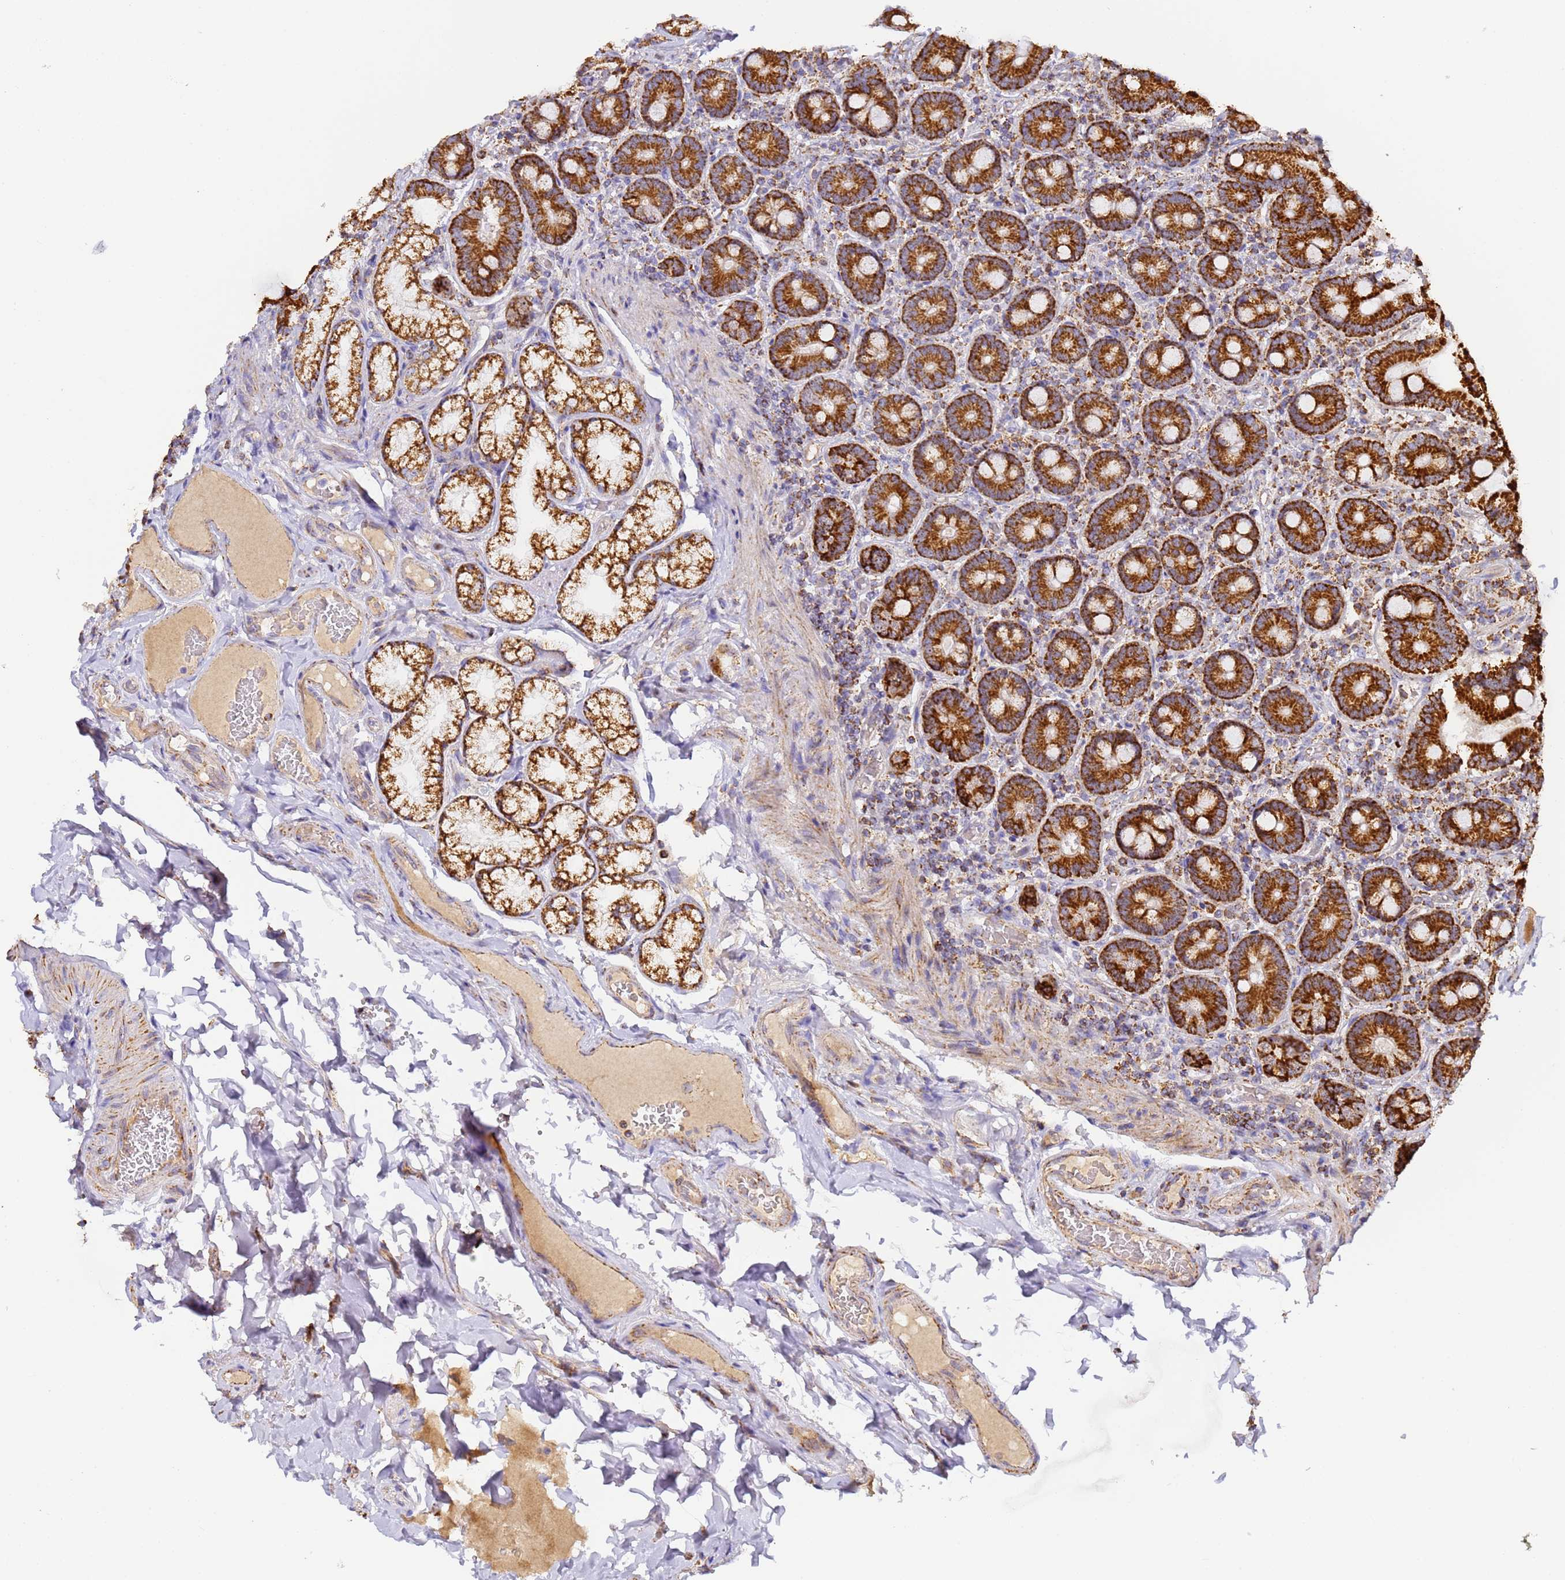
{"staining": {"intensity": "strong", "quantity": ">75%", "location": "cytoplasmic/membranous"}, "tissue": "duodenum", "cell_type": "Glandular cells", "image_type": "normal", "snomed": [{"axis": "morphology", "description": "Normal tissue, NOS"}, {"axis": "topography", "description": "Duodenum"}], "caption": "High-magnification brightfield microscopy of benign duodenum stained with DAB (brown) and counterstained with hematoxylin (blue). glandular cells exhibit strong cytoplasmic/membranous positivity is present in about>75% of cells. (Brightfield microscopy of DAB IHC at high magnification).", "gene": "FRG2B", "patient": {"sex": "female", "age": 62}}